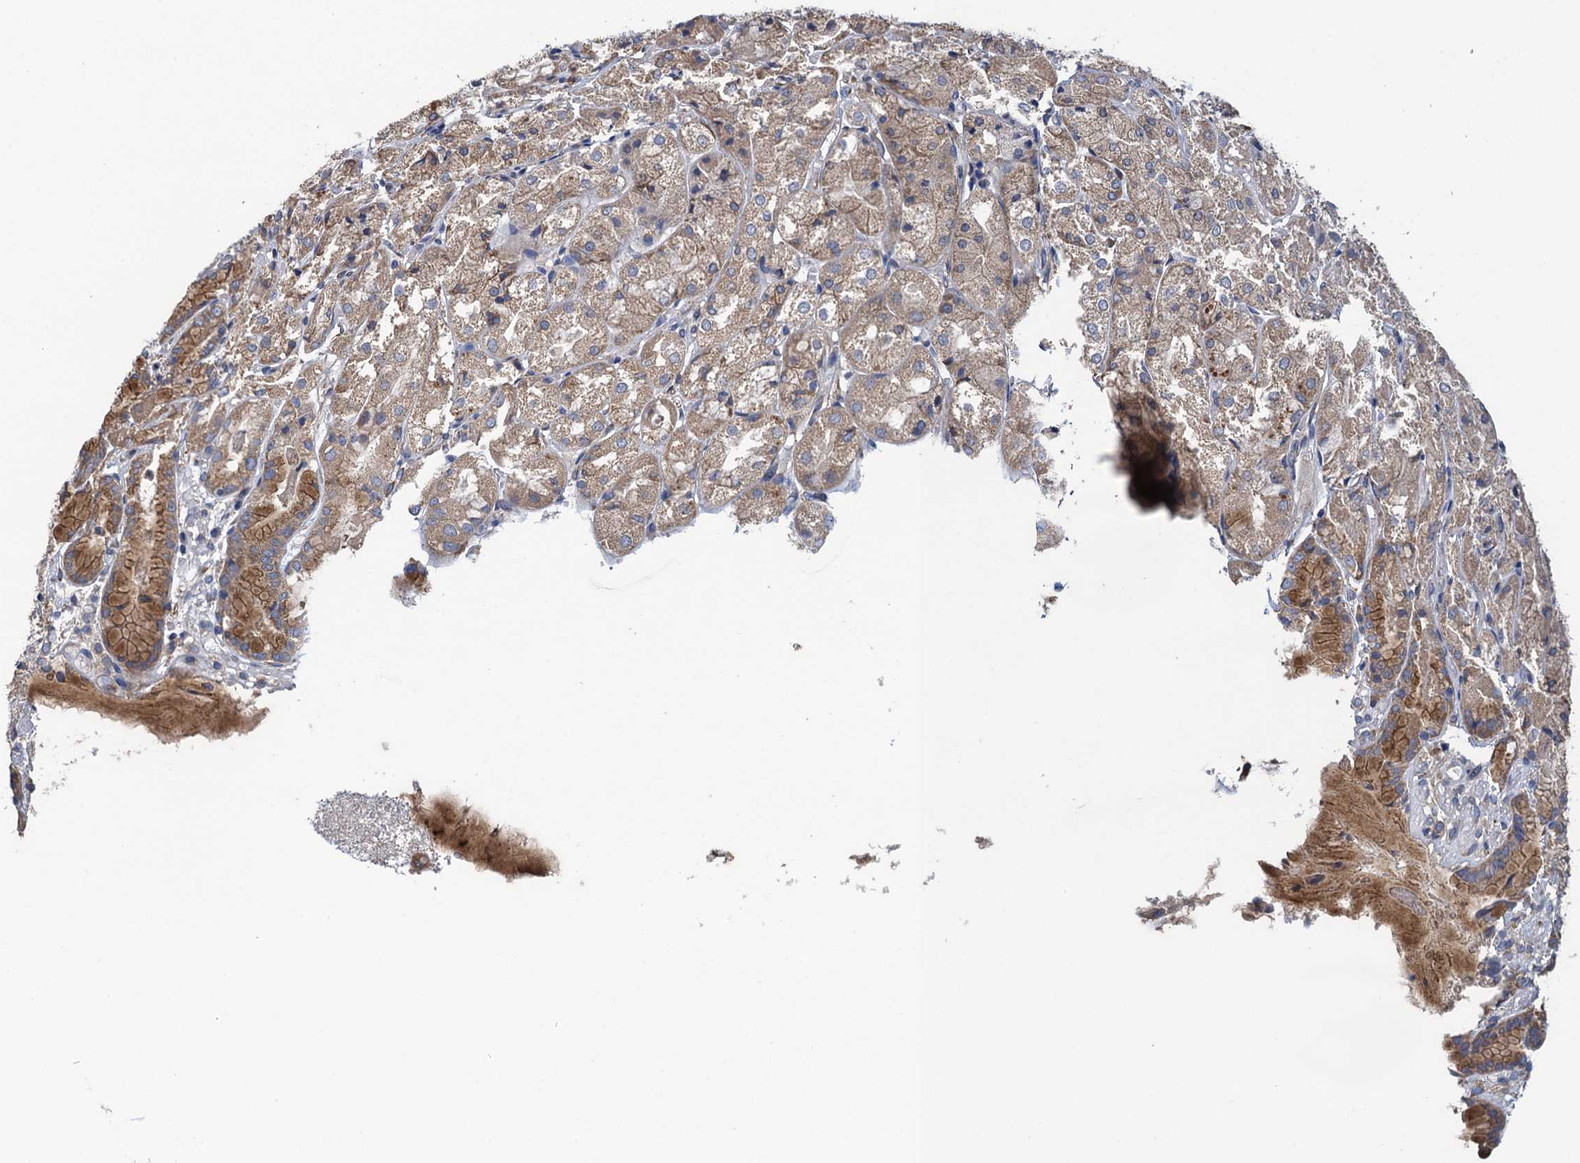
{"staining": {"intensity": "moderate", "quantity": ">75%", "location": "cytoplasmic/membranous"}, "tissue": "stomach", "cell_type": "Glandular cells", "image_type": "normal", "snomed": [{"axis": "morphology", "description": "Normal tissue, NOS"}, {"axis": "topography", "description": "Stomach, upper"}], "caption": "Immunohistochemistry of unremarkable human stomach shows medium levels of moderate cytoplasmic/membranous staining in about >75% of glandular cells.", "gene": "ADCY9", "patient": {"sex": "male", "age": 72}}